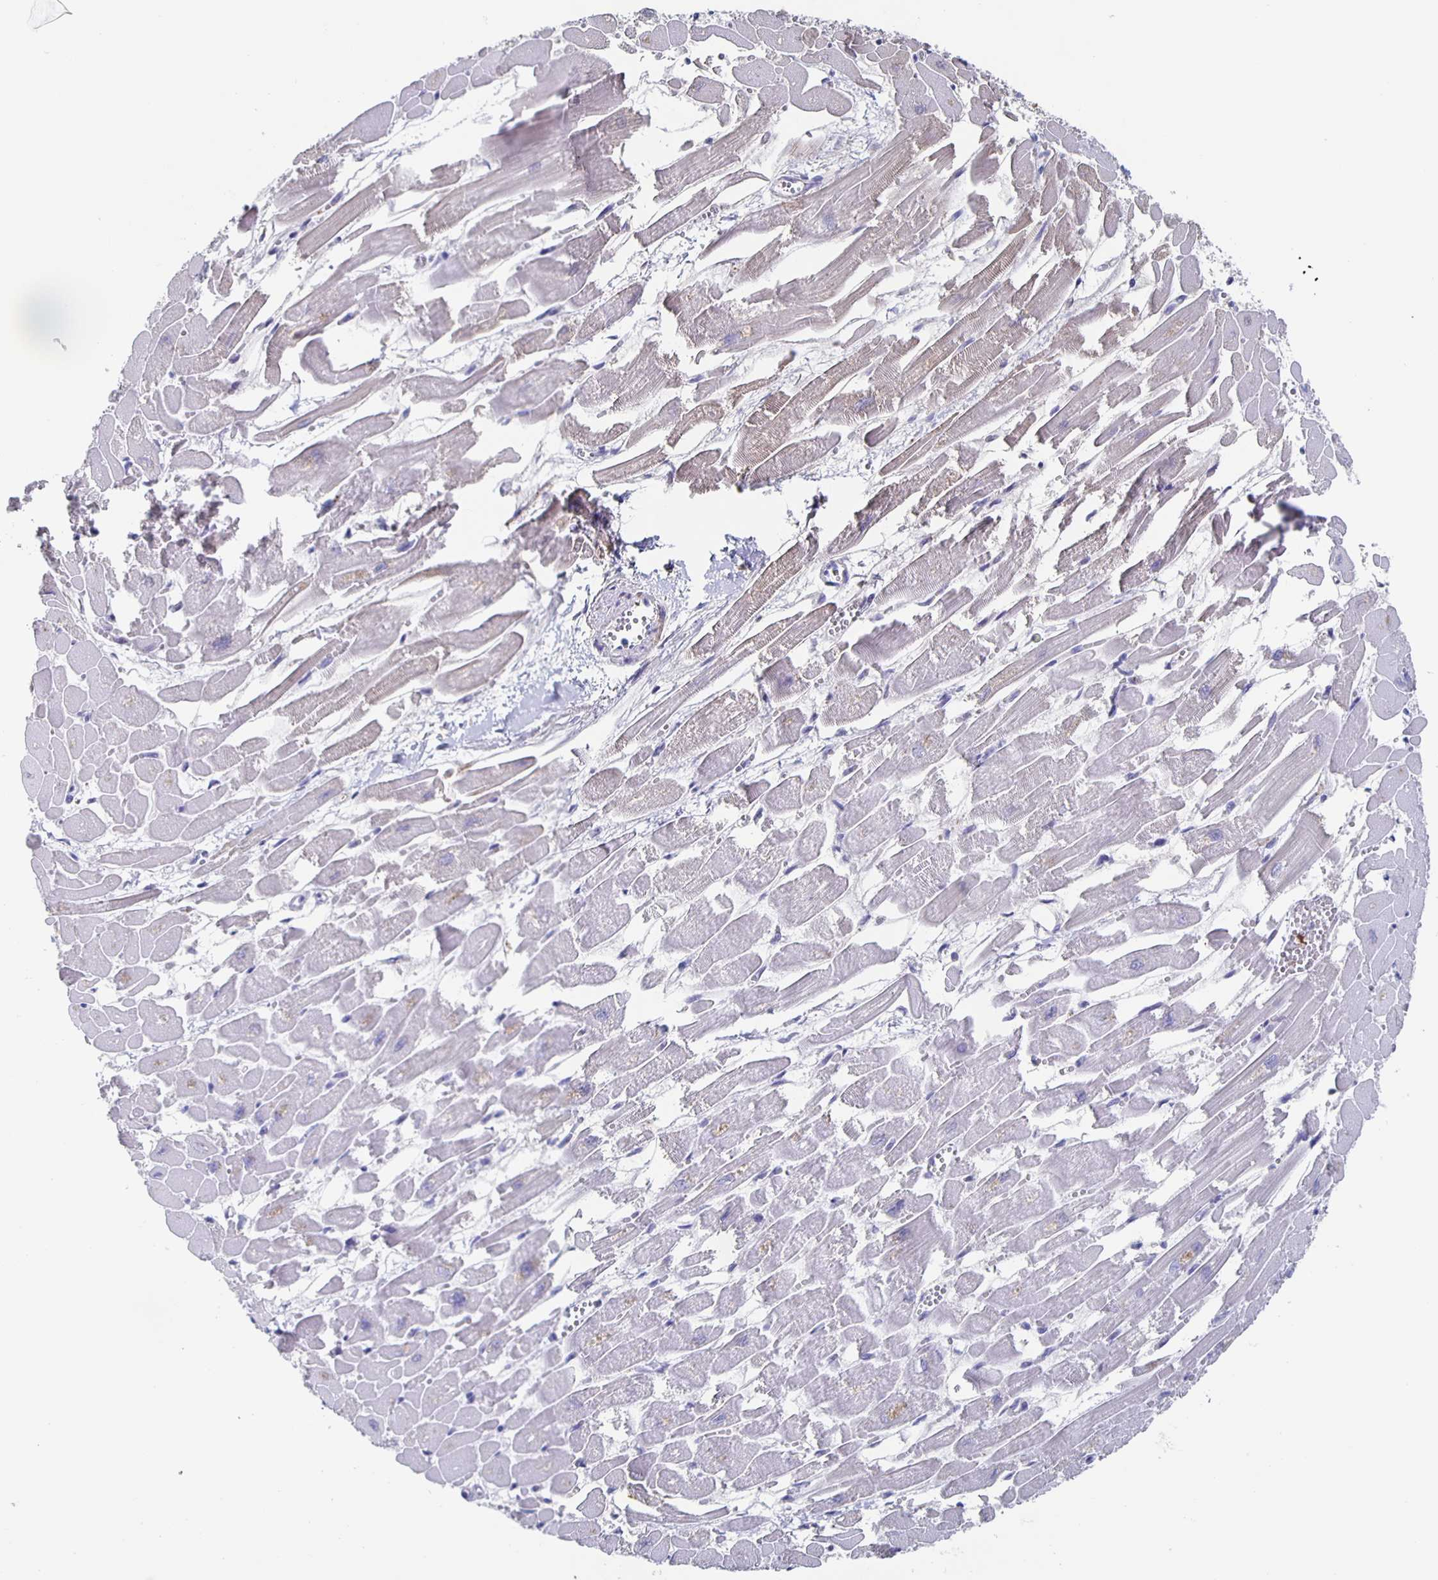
{"staining": {"intensity": "negative", "quantity": "none", "location": "none"}, "tissue": "heart muscle", "cell_type": "Cardiomyocytes", "image_type": "normal", "snomed": [{"axis": "morphology", "description": "Normal tissue, NOS"}, {"axis": "topography", "description": "Heart"}], "caption": "Immunohistochemical staining of unremarkable human heart muscle displays no significant positivity in cardiomyocytes. Brightfield microscopy of immunohistochemistry stained with DAB (3,3'-diaminobenzidine) (brown) and hematoxylin (blue), captured at high magnification.", "gene": "FGA", "patient": {"sex": "female", "age": 52}}